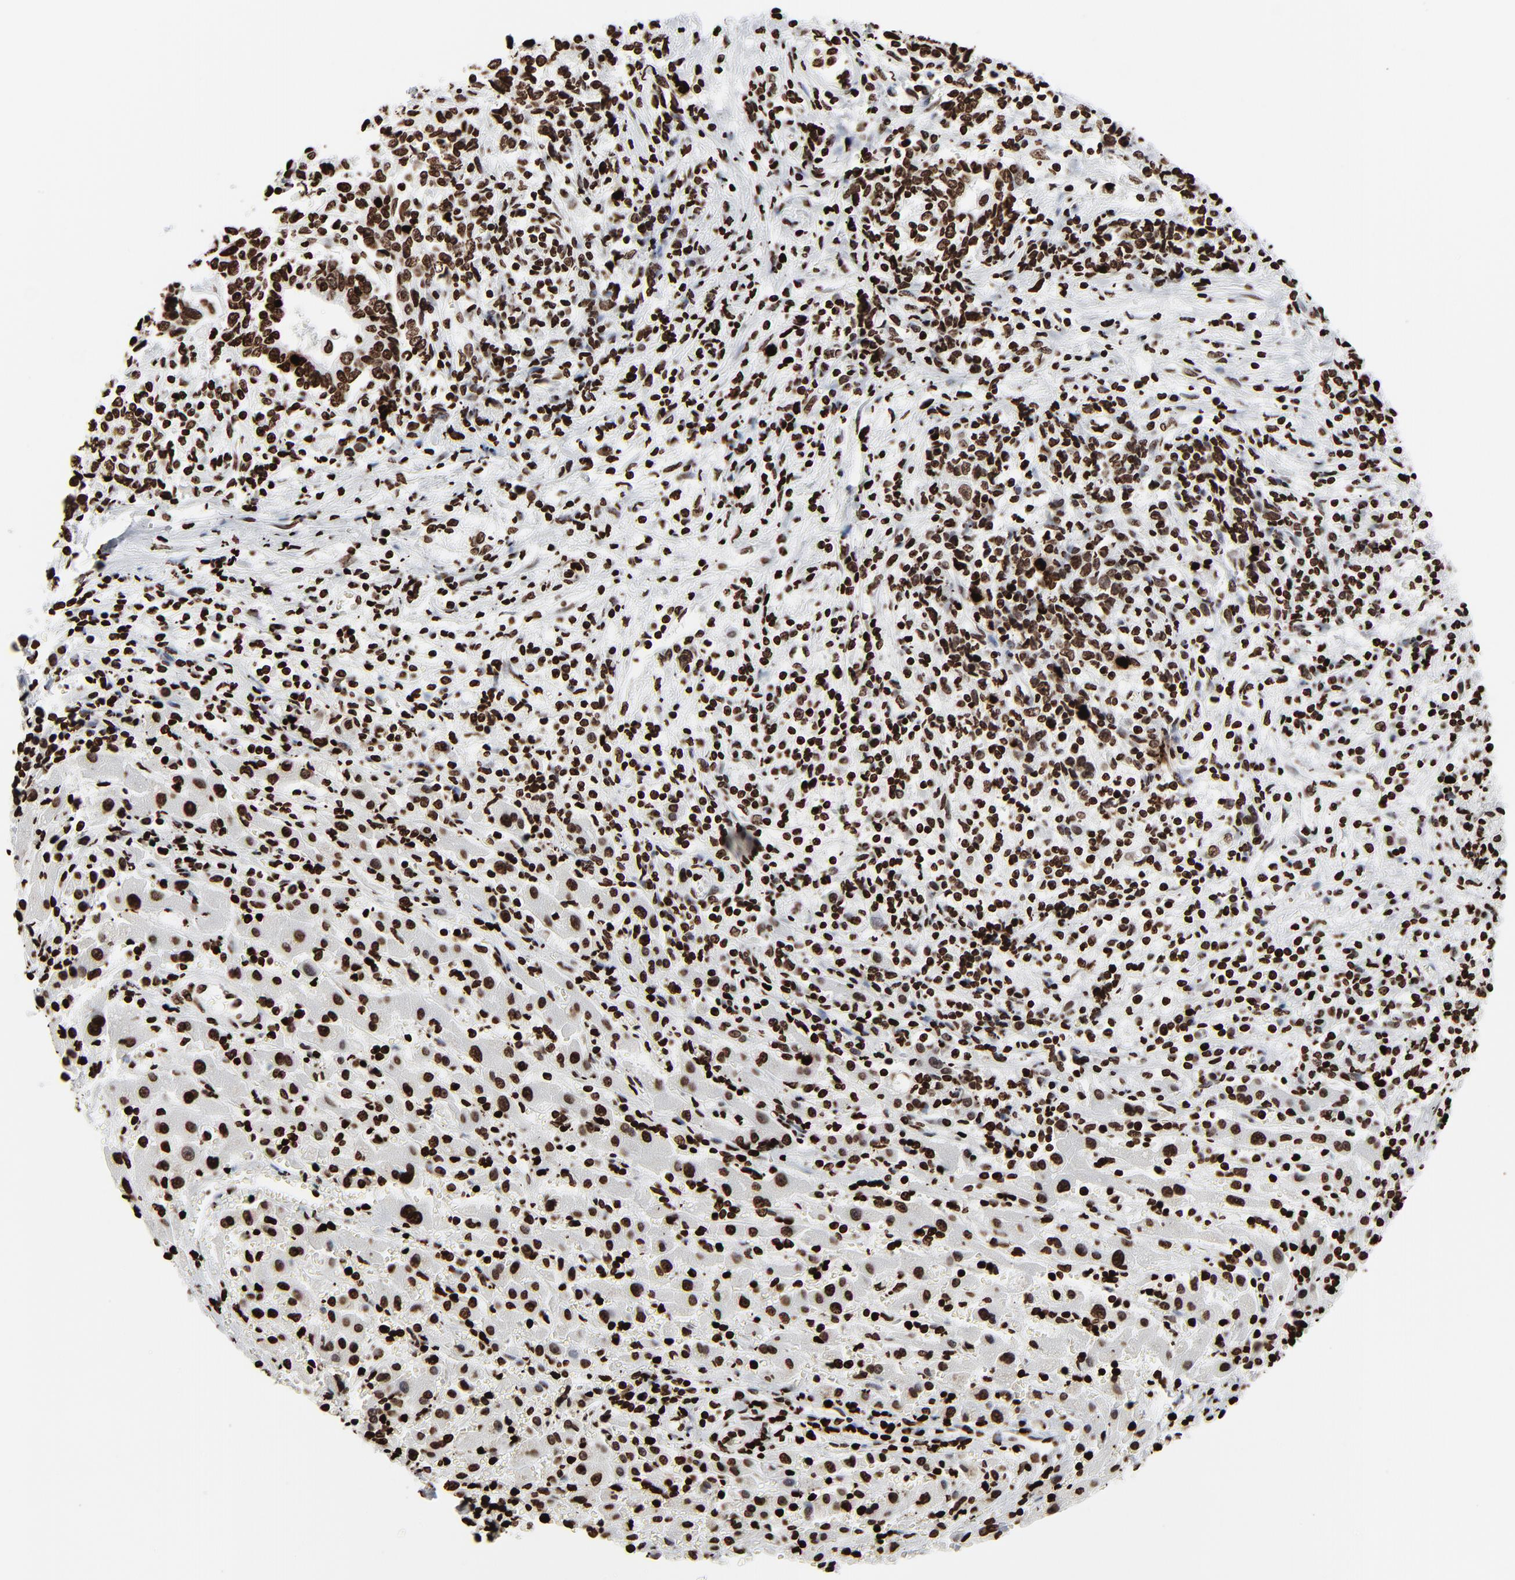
{"staining": {"intensity": "strong", "quantity": ">75%", "location": "nuclear"}, "tissue": "liver cancer", "cell_type": "Tumor cells", "image_type": "cancer", "snomed": [{"axis": "morphology", "description": "Cholangiocarcinoma"}, {"axis": "topography", "description": "Liver"}], "caption": "High-magnification brightfield microscopy of liver cancer stained with DAB (brown) and counterstained with hematoxylin (blue). tumor cells exhibit strong nuclear expression is identified in about>75% of cells. (DAB (3,3'-diaminobenzidine) IHC, brown staining for protein, blue staining for nuclei).", "gene": "H3-4", "patient": {"sex": "male", "age": 57}}